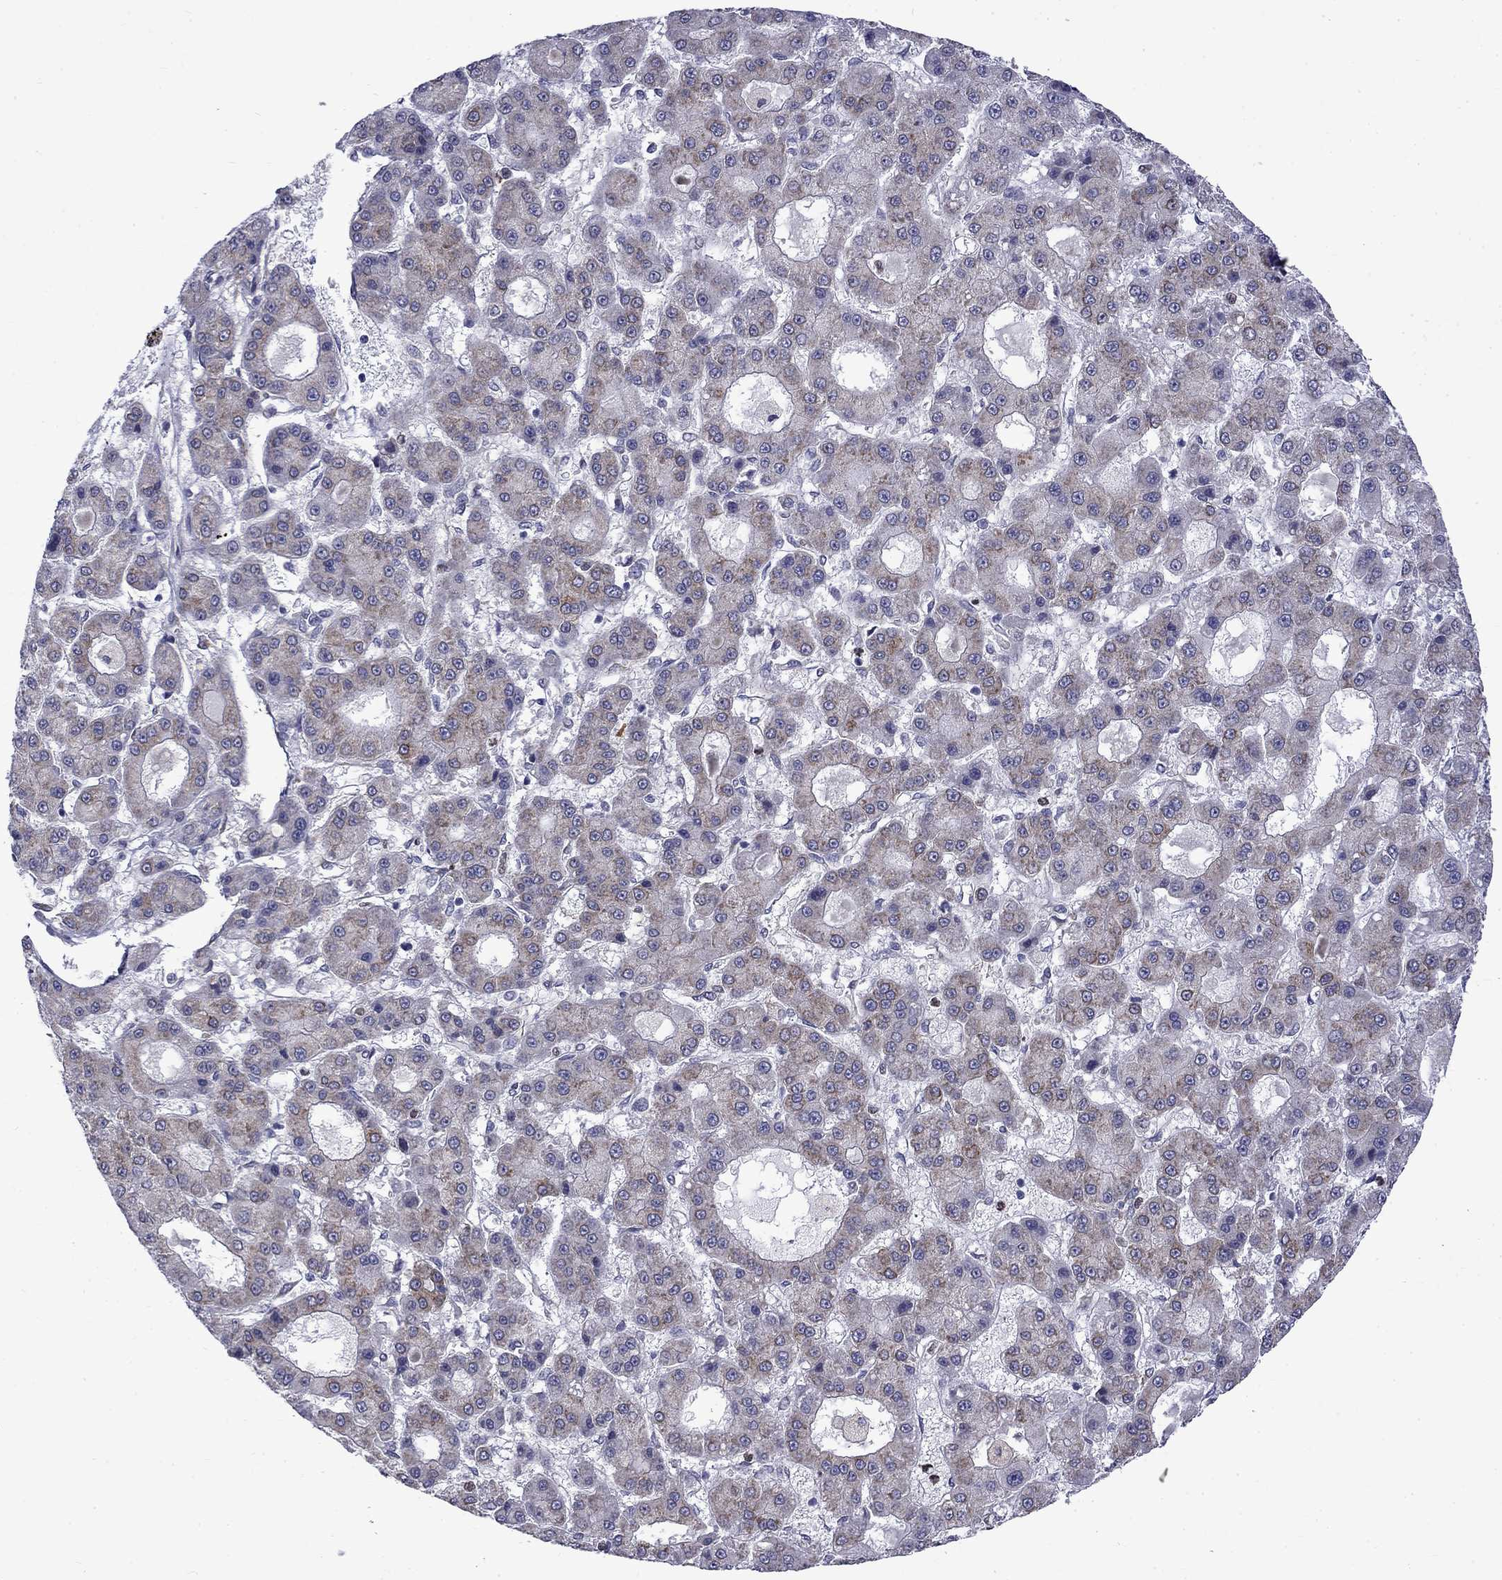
{"staining": {"intensity": "weak", "quantity": "<25%", "location": "cytoplasmic/membranous"}, "tissue": "liver cancer", "cell_type": "Tumor cells", "image_type": "cancer", "snomed": [{"axis": "morphology", "description": "Carcinoma, Hepatocellular, NOS"}, {"axis": "topography", "description": "Liver"}], "caption": "Liver hepatocellular carcinoma was stained to show a protein in brown. There is no significant positivity in tumor cells.", "gene": "PABPC4", "patient": {"sex": "male", "age": 70}}